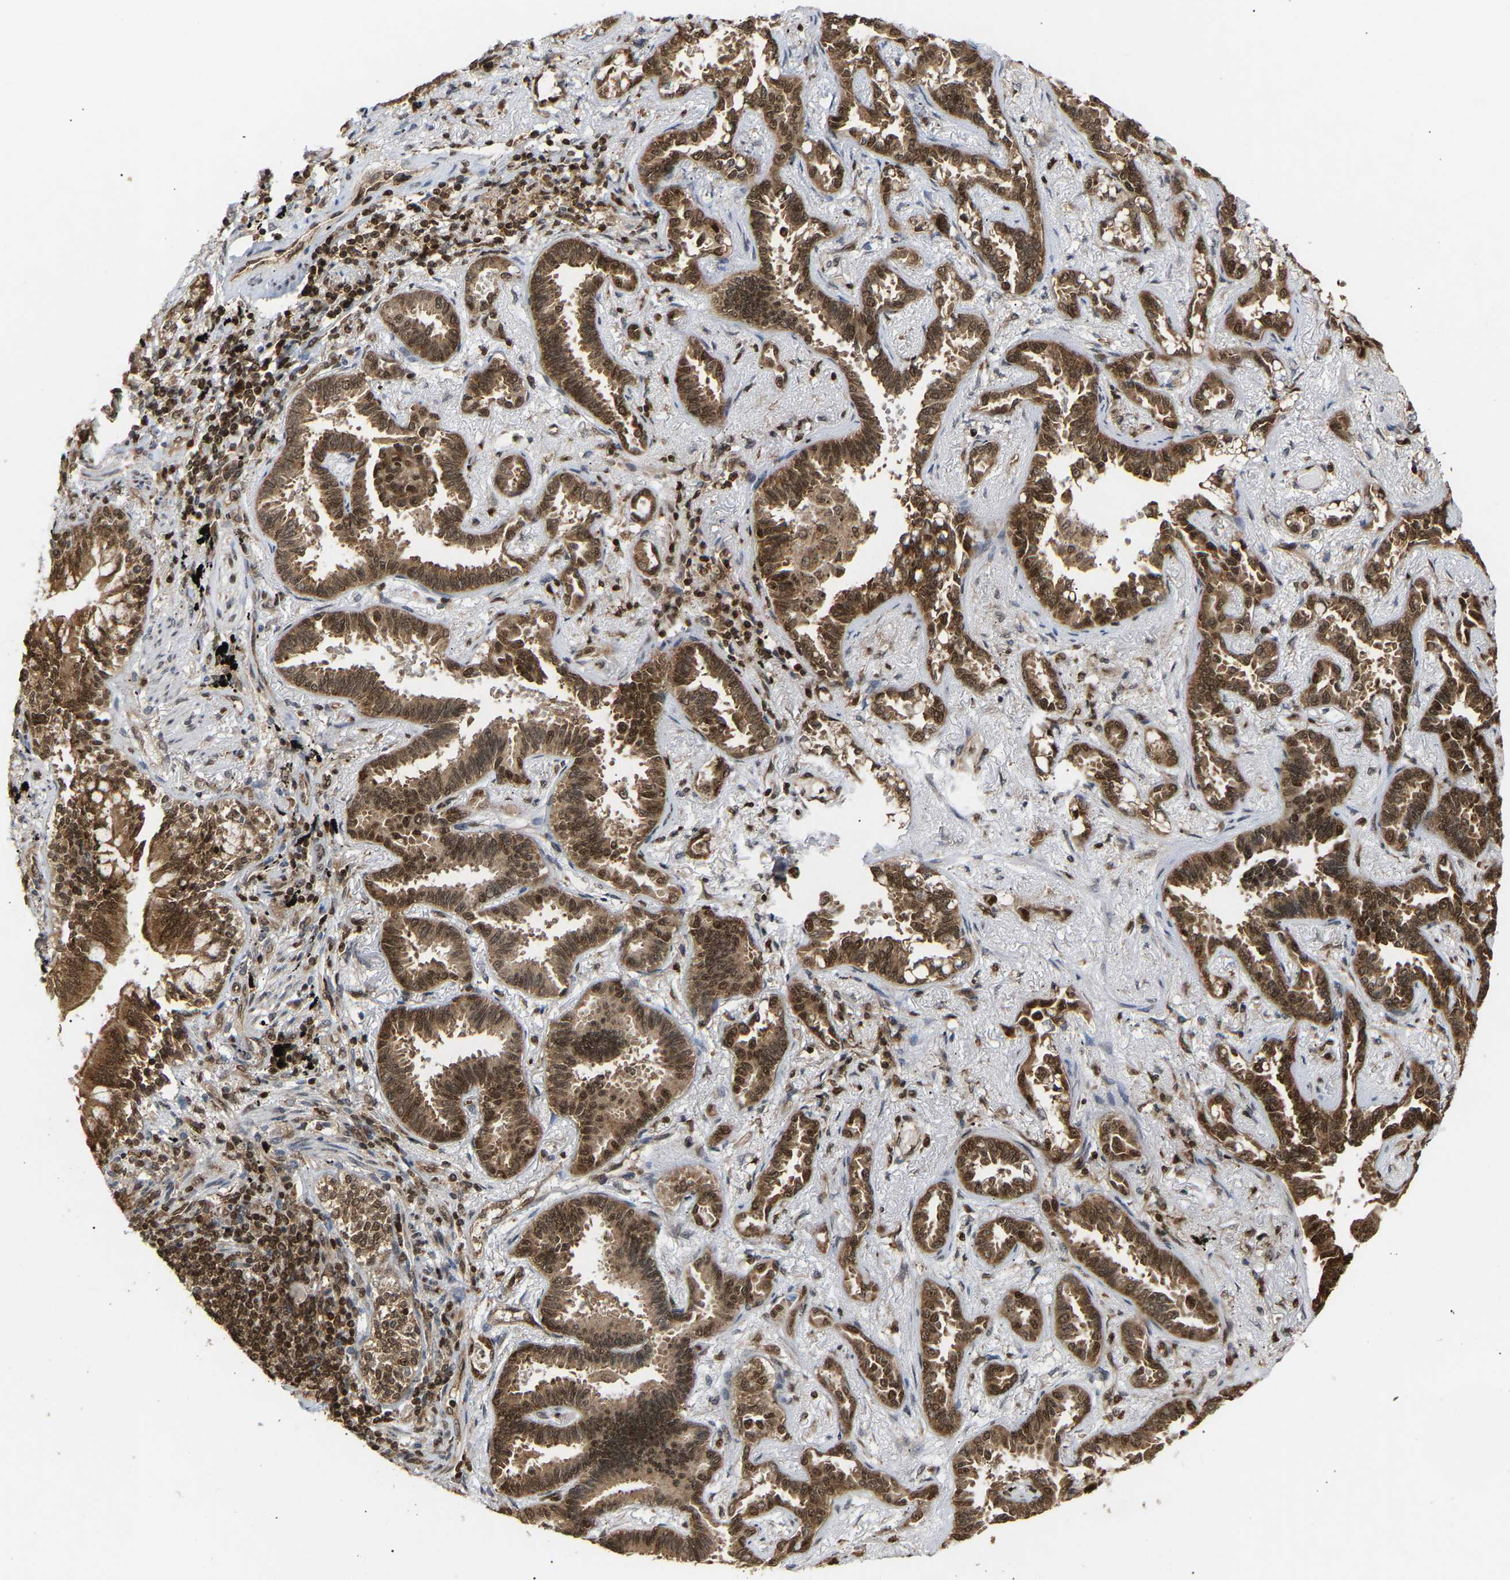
{"staining": {"intensity": "strong", "quantity": ">75%", "location": "cytoplasmic/membranous,nuclear"}, "tissue": "lung cancer", "cell_type": "Tumor cells", "image_type": "cancer", "snomed": [{"axis": "morphology", "description": "Adenocarcinoma, NOS"}, {"axis": "topography", "description": "Lung"}], "caption": "This is an image of immunohistochemistry (IHC) staining of lung cancer, which shows strong expression in the cytoplasmic/membranous and nuclear of tumor cells.", "gene": "ALYREF", "patient": {"sex": "male", "age": 59}}